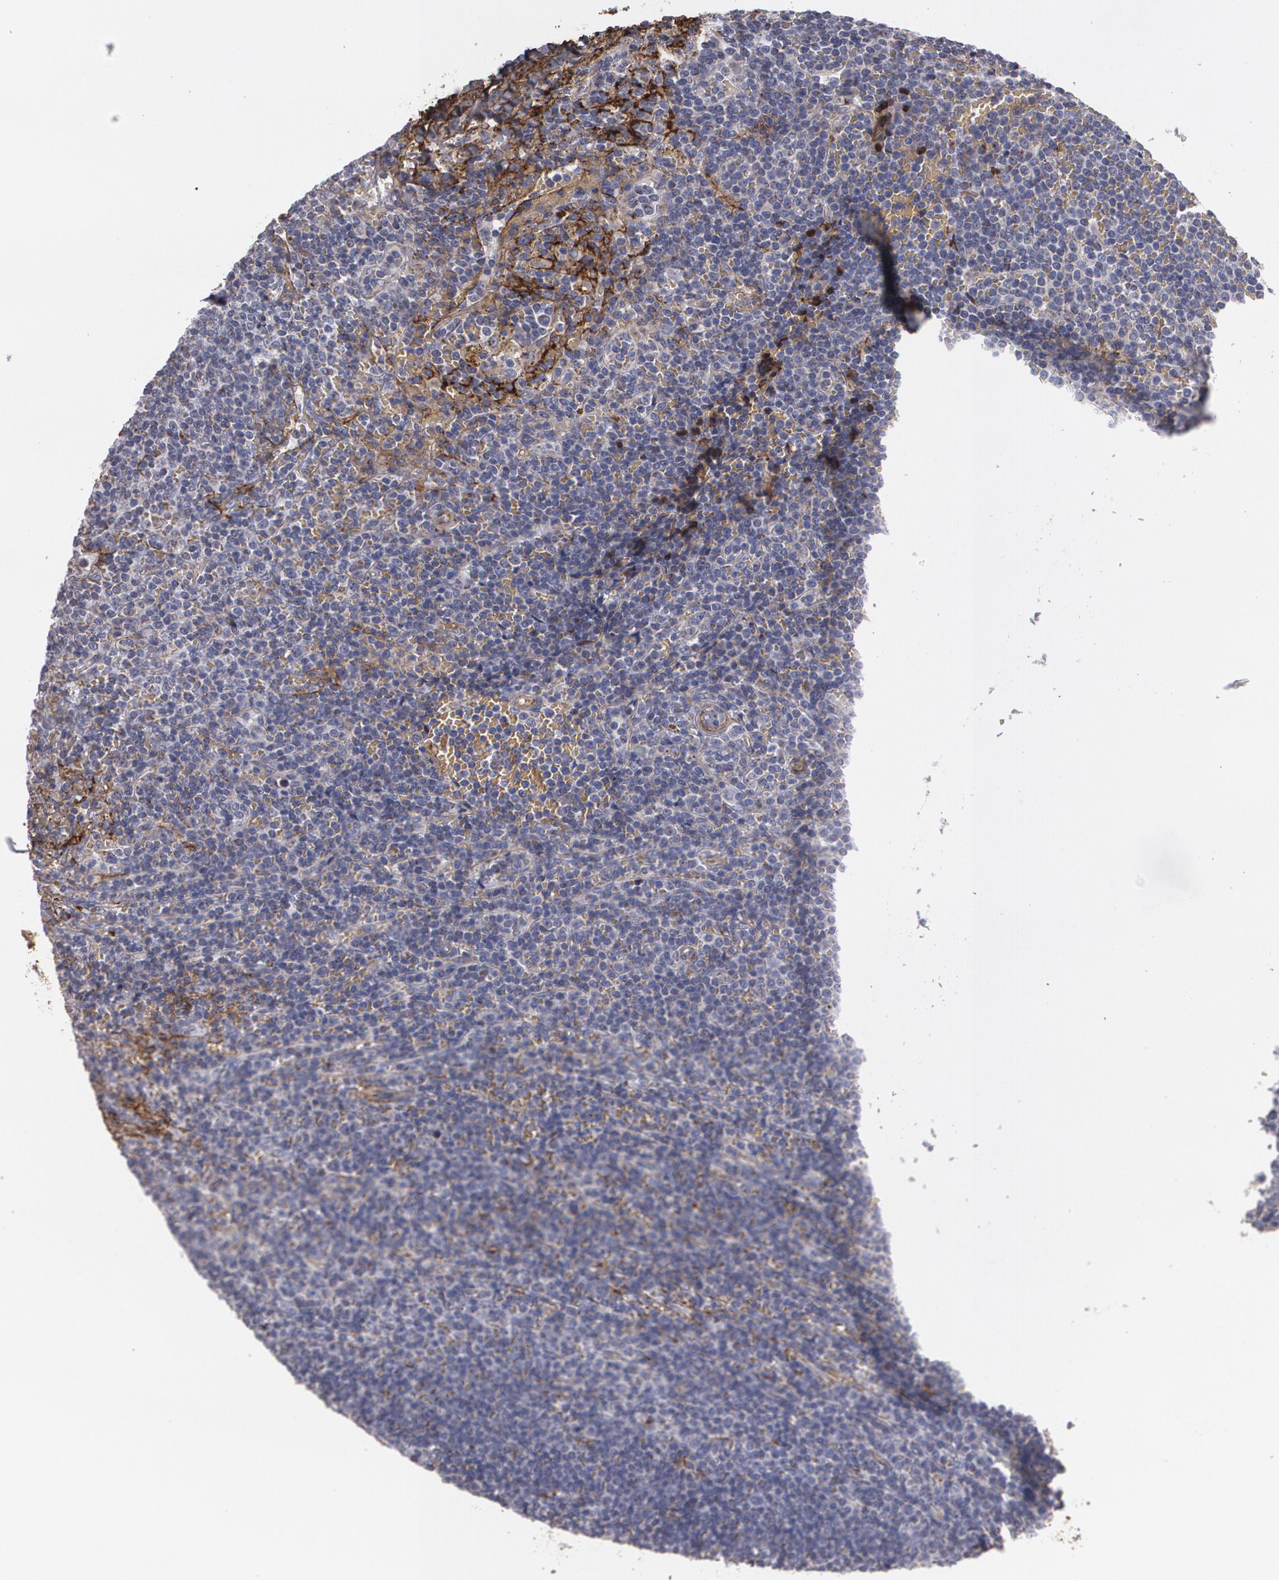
{"staining": {"intensity": "weak", "quantity": "<25%", "location": "cytoplasmic/membranous"}, "tissue": "lymphoma", "cell_type": "Tumor cells", "image_type": "cancer", "snomed": [{"axis": "morphology", "description": "Malignant lymphoma, non-Hodgkin's type, Low grade"}, {"axis": "topography", "description": "Spleen"}], "caption": "Tumor cells show no significant protein positivity in malignant lymphoma, non-Hodgkin's type (low-grade).", "gene": "FBLN1", "patient": {"sex": "male", "age": 80}}